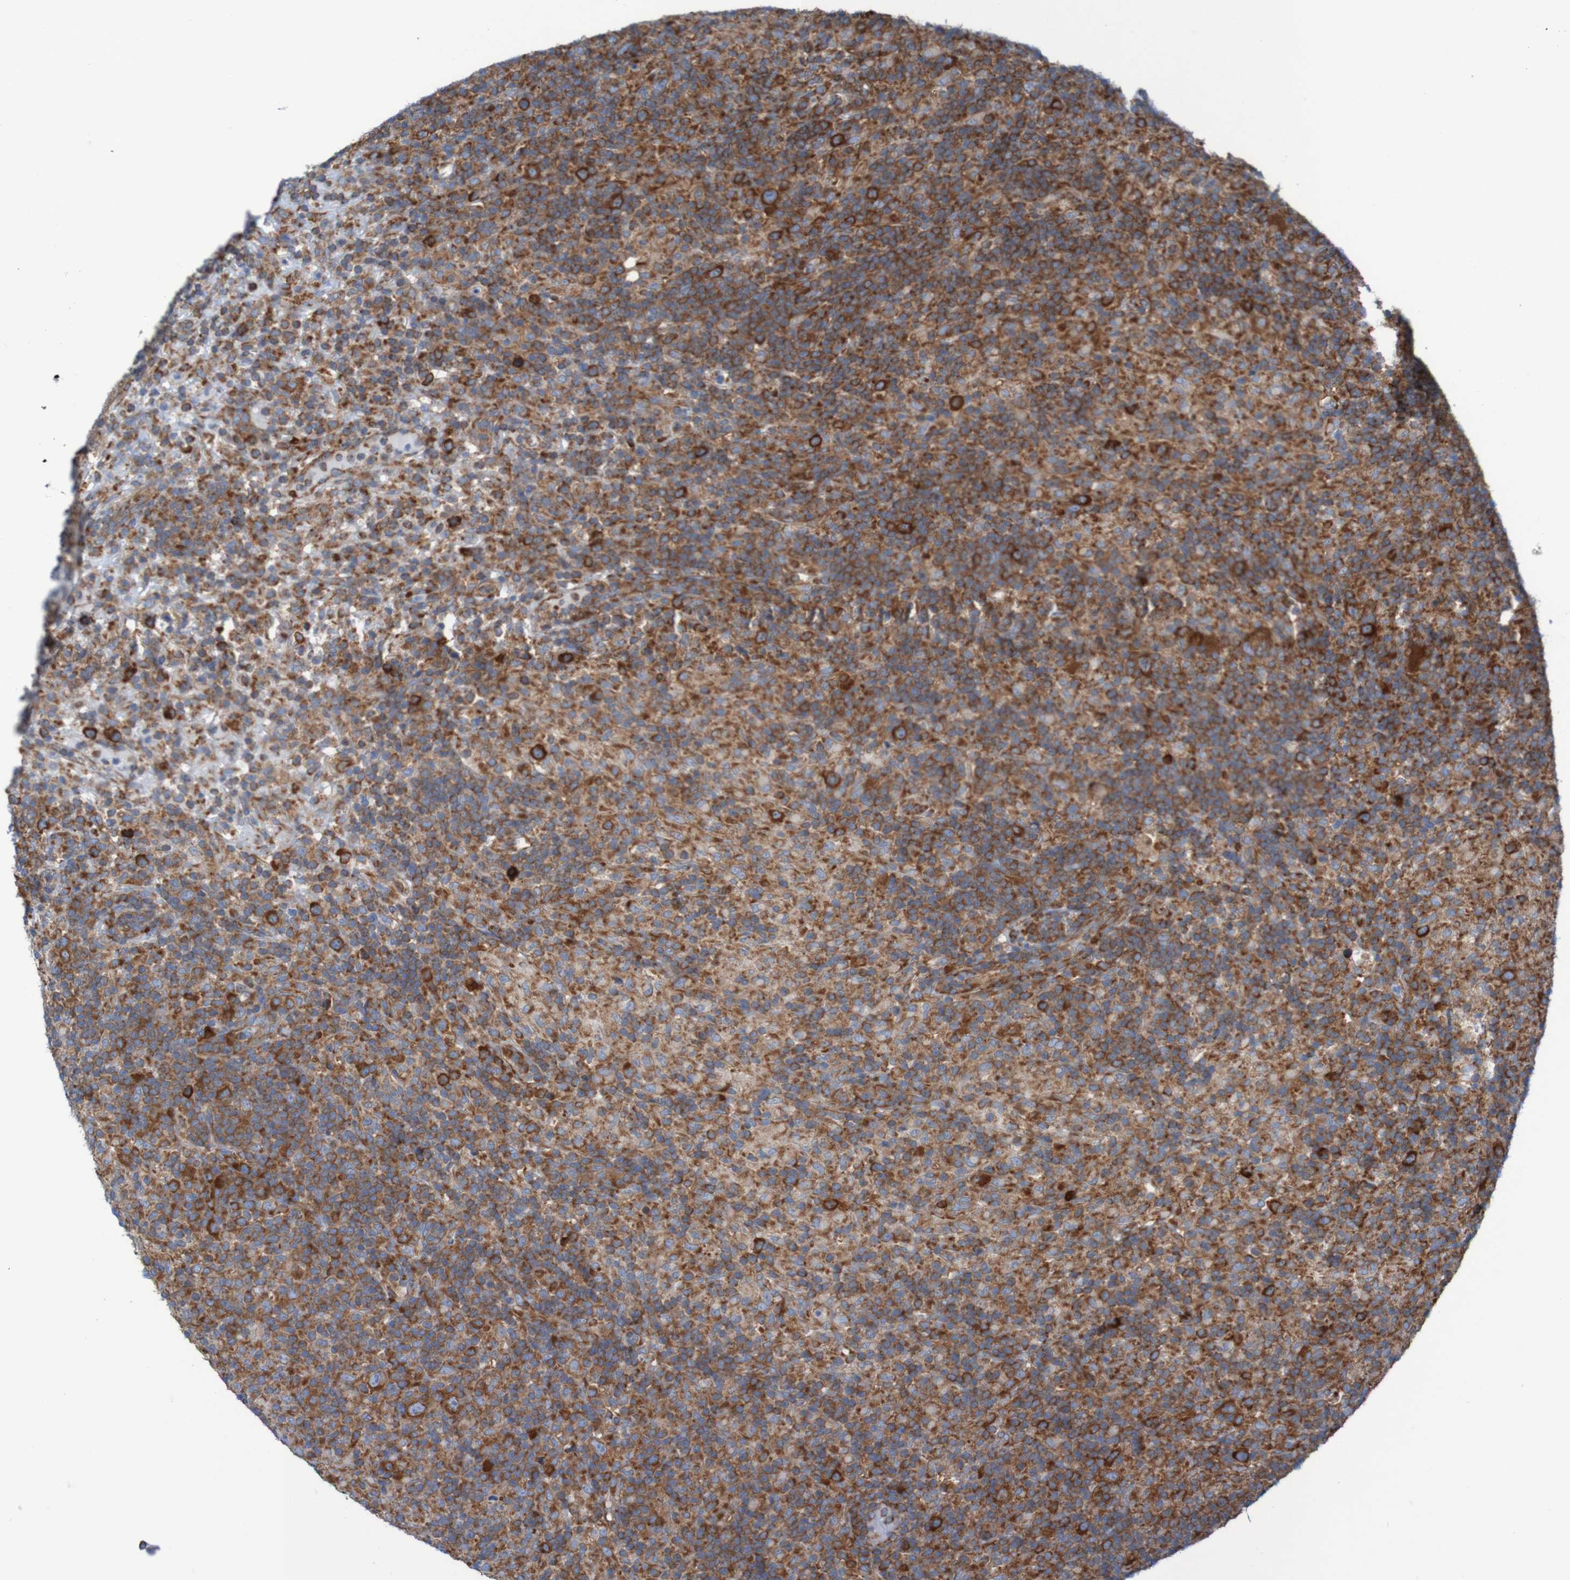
{"staining": {"intensity": "strong", "quantity": ">75%", "location": "cytoplasmic/membranous"}, "tissue": "lymphoma", "cell_type": "Tumor cells", "image_type": "cancer", "snomed": [{"axis": "morphology", "description": "Hodgkin's disease, NOS"}, {"axis": "topography", "description": "Lymph node"}], "caption": "Immunohistochemistry (IHC) histopathology image of human Hodgkin's disease stained for a protein (brown), which shows high levels of strong cytoplasmic/membranous positivity in about >75% of tumor cells.", "gene": "RPL10", "patient": {"sex": "male", "age": 70}}